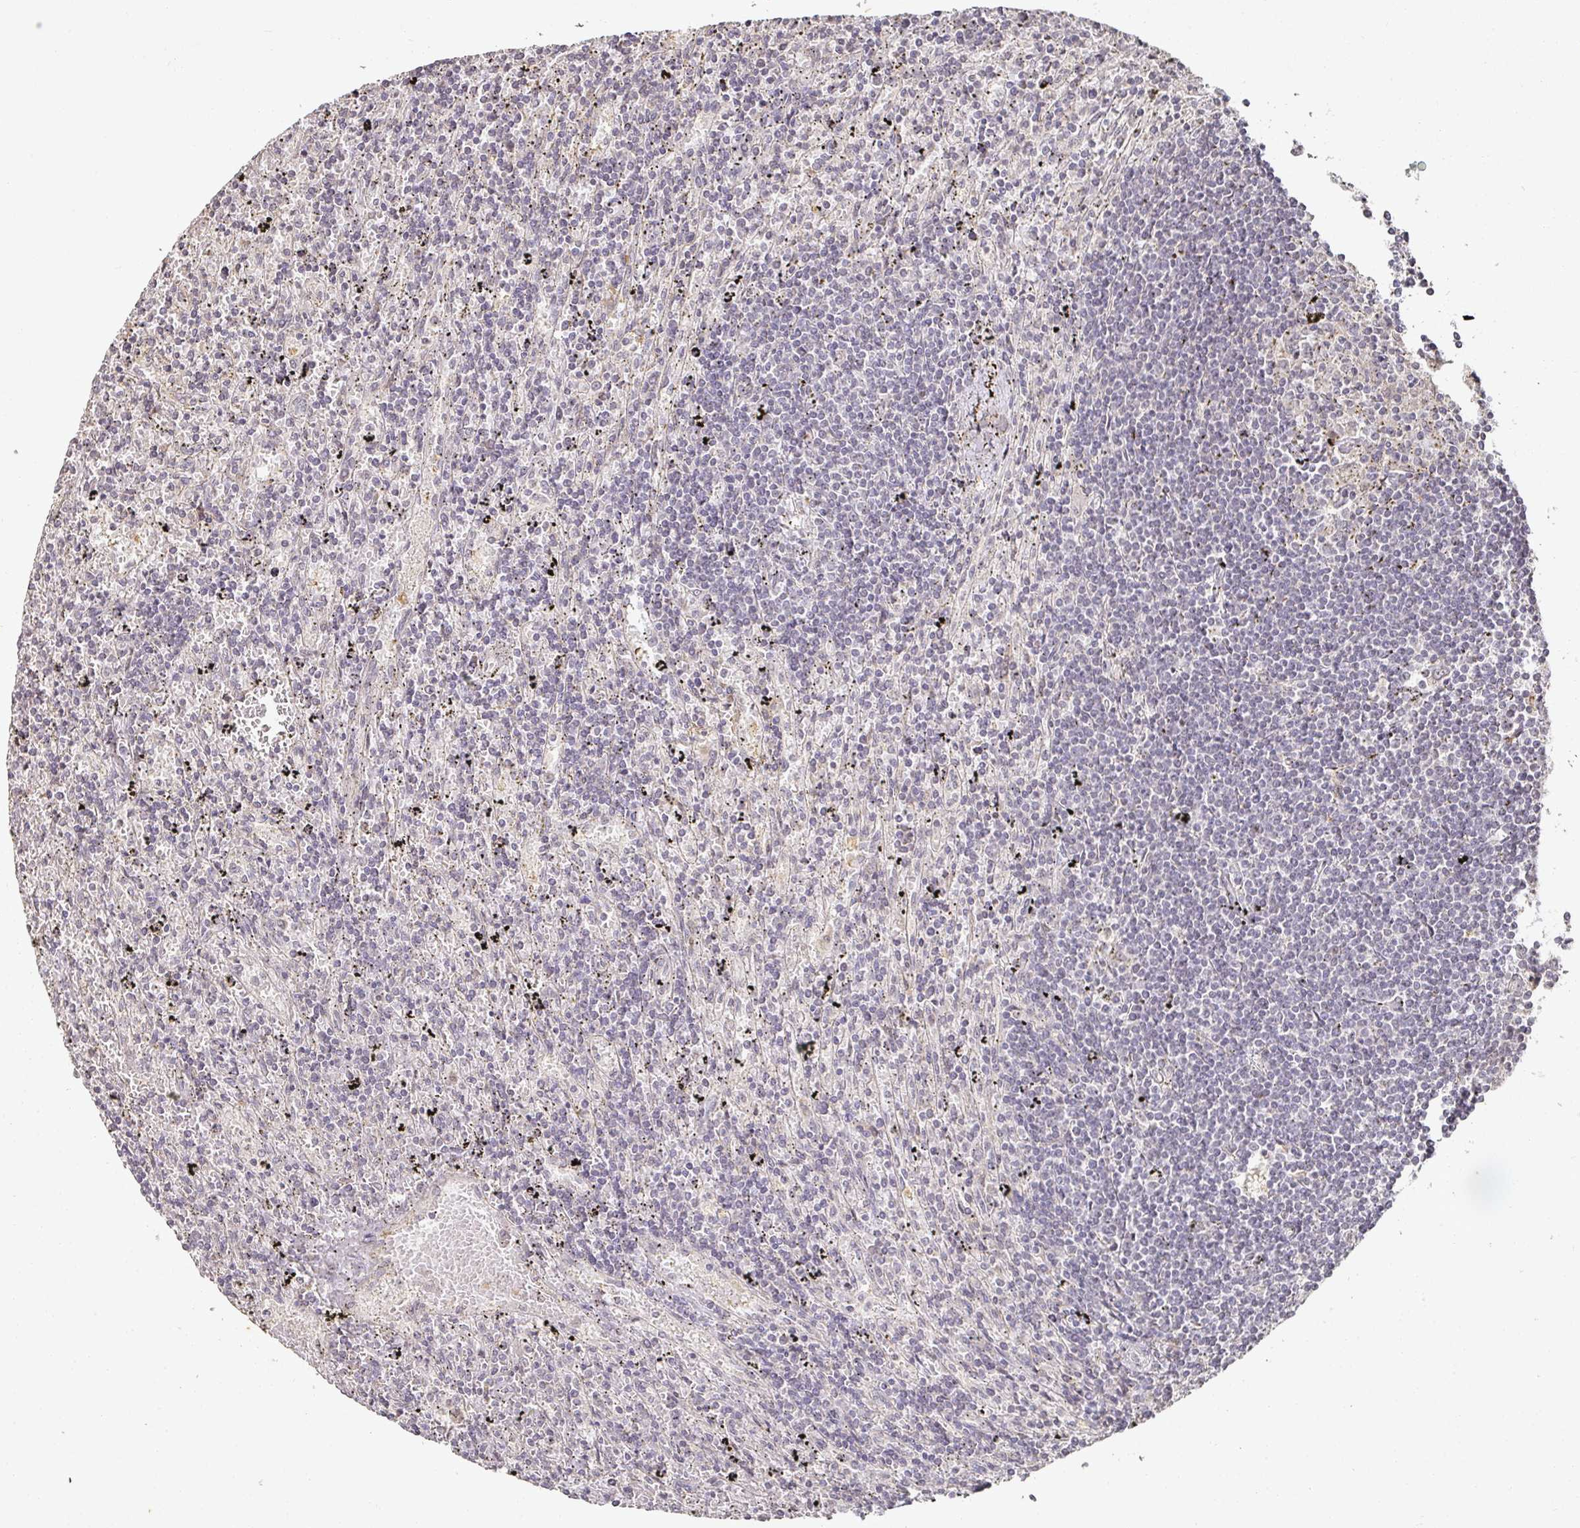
{"staining": {"intensity": "negative", "quantity": "none", "location": "none"}, "tissue": "lymphoma", "cell_type": "Tumor cells", "image_type": "cancer", "snomed": [{"axis": "morphology", "description": "Malignant lymphoma, non-Hodgkin's type, Low grade"}, {"axis": "topography", "description": "Spleen"}], "caption": "Protein analysis of low-grade malignant lymphoma, non-Hodgkin's type shows no significant positivity in tumor cells. (DAB (3,3'-diaminobenzidine) immunohistochemistry (IHC), high magnification).", "gene": "CAPN5", "patient": {"sex": "male", "age": 76}}